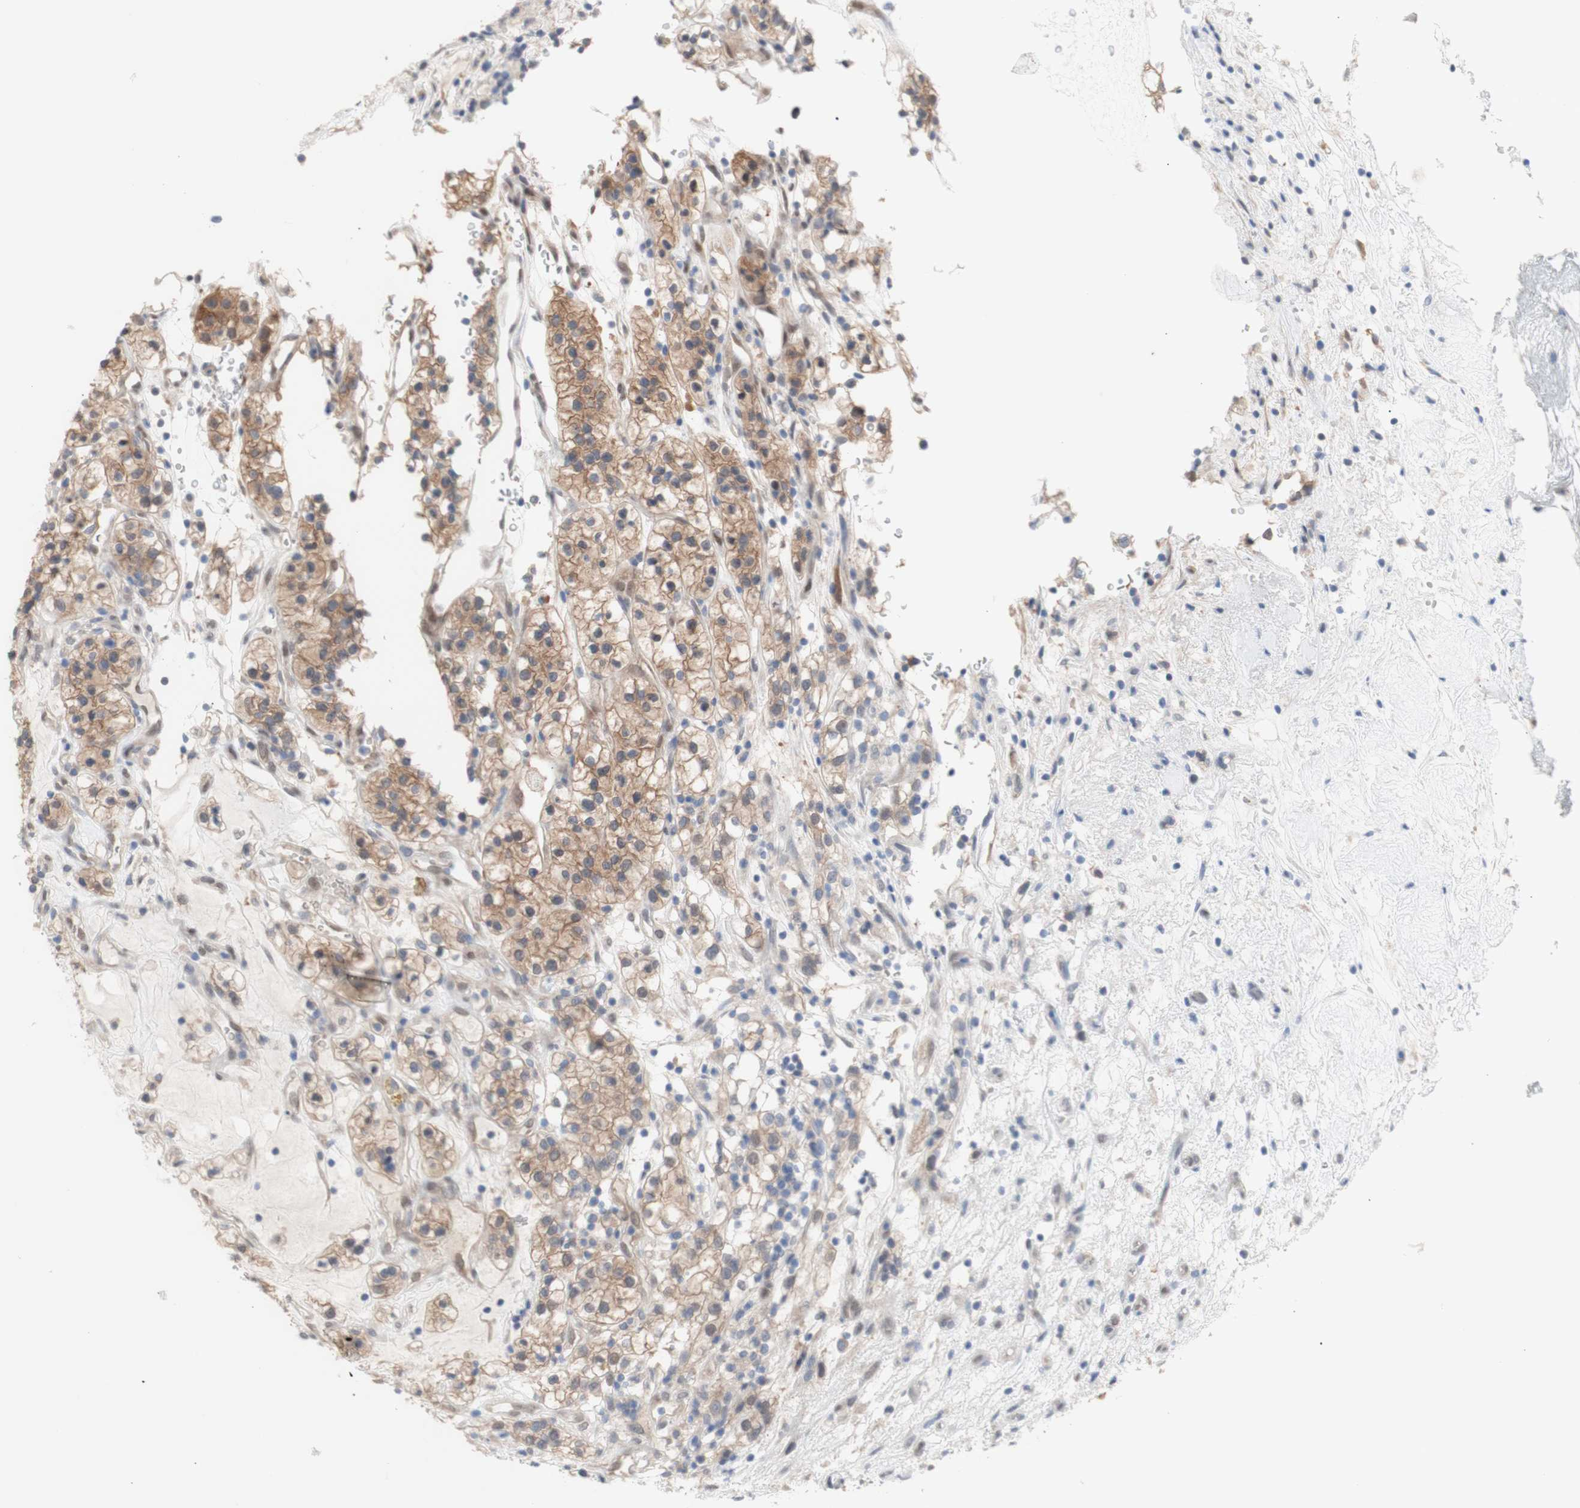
{"staining": {"intensity": "moderate", "quantity": ">75%", "location": "cytoplasmic/membranous"}, "tissue": "renal cancer", "cell_type": "Tumor cells", "image_type": "cancer", "snomed": [{"axis": "morphology", "description": "Adenocarcinoma, NOS"}, {"axis": "topography", "description": "Kidney"}], "caption": "Renal cancer stained with a protein marker demonstrates moderate staining in tumor cells.", "gene": "PRMT5", "patient": {"sex": "female", "age": 57}}